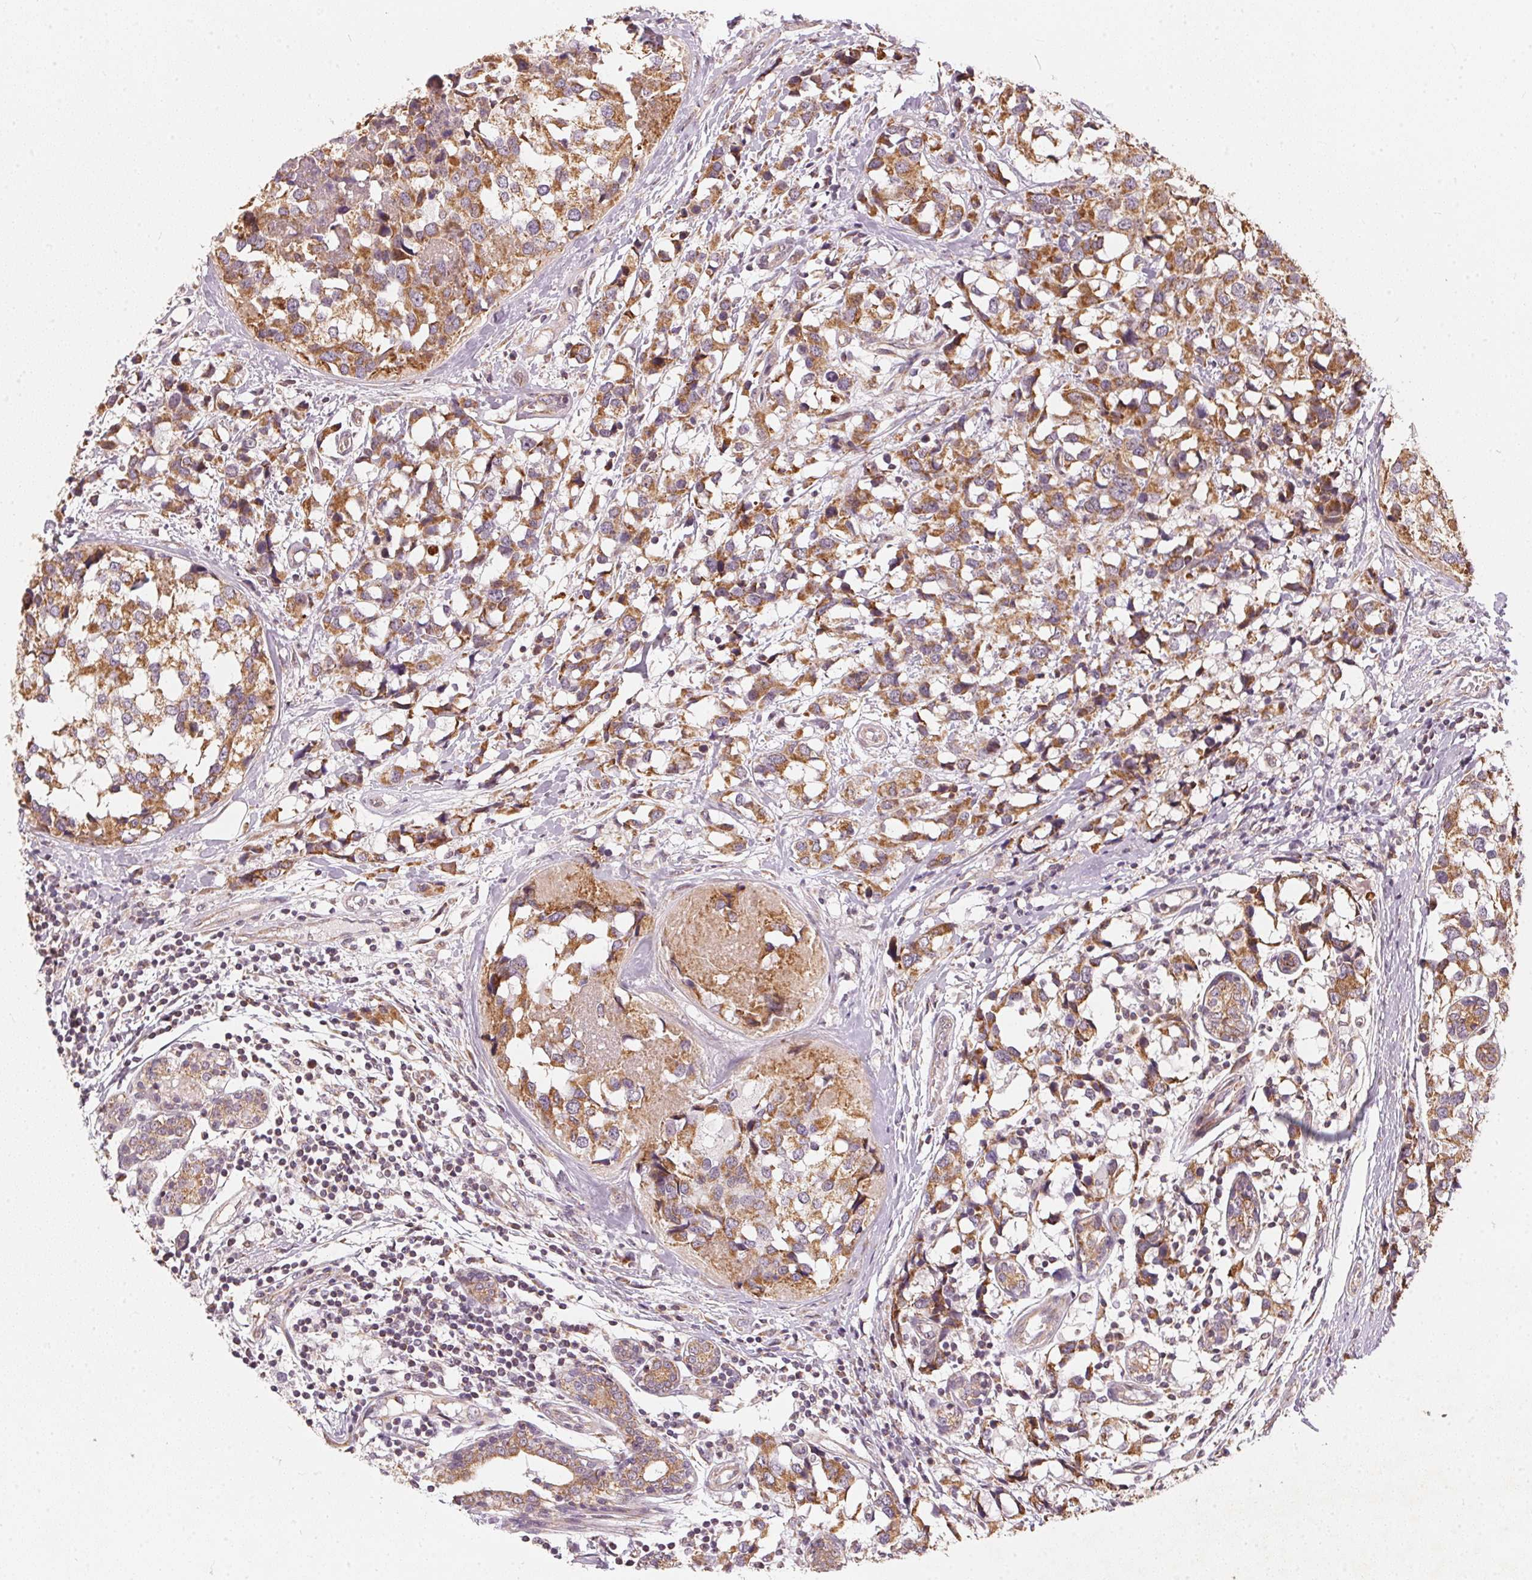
{"staining": {"intensity": "moderate", "quantity": ">75%", "location": "cytoplasmic/membranous"}, "tissue": "breast cancer", "cell_type": "Tumor cells", "image_type": "cancer", "snomed": [{"axis": "morphology", "description": "Lobular carcinoma"}, {"axis": "topography", "description": "Breast"}], "caption": "A micrograph of breast cancer stained for a protein demonstrates moderate cytoplasmic/membranous brown staining in tumor cells.", "gene": "MATCAP1", "patient": {"sex": "female", "age": 59}}